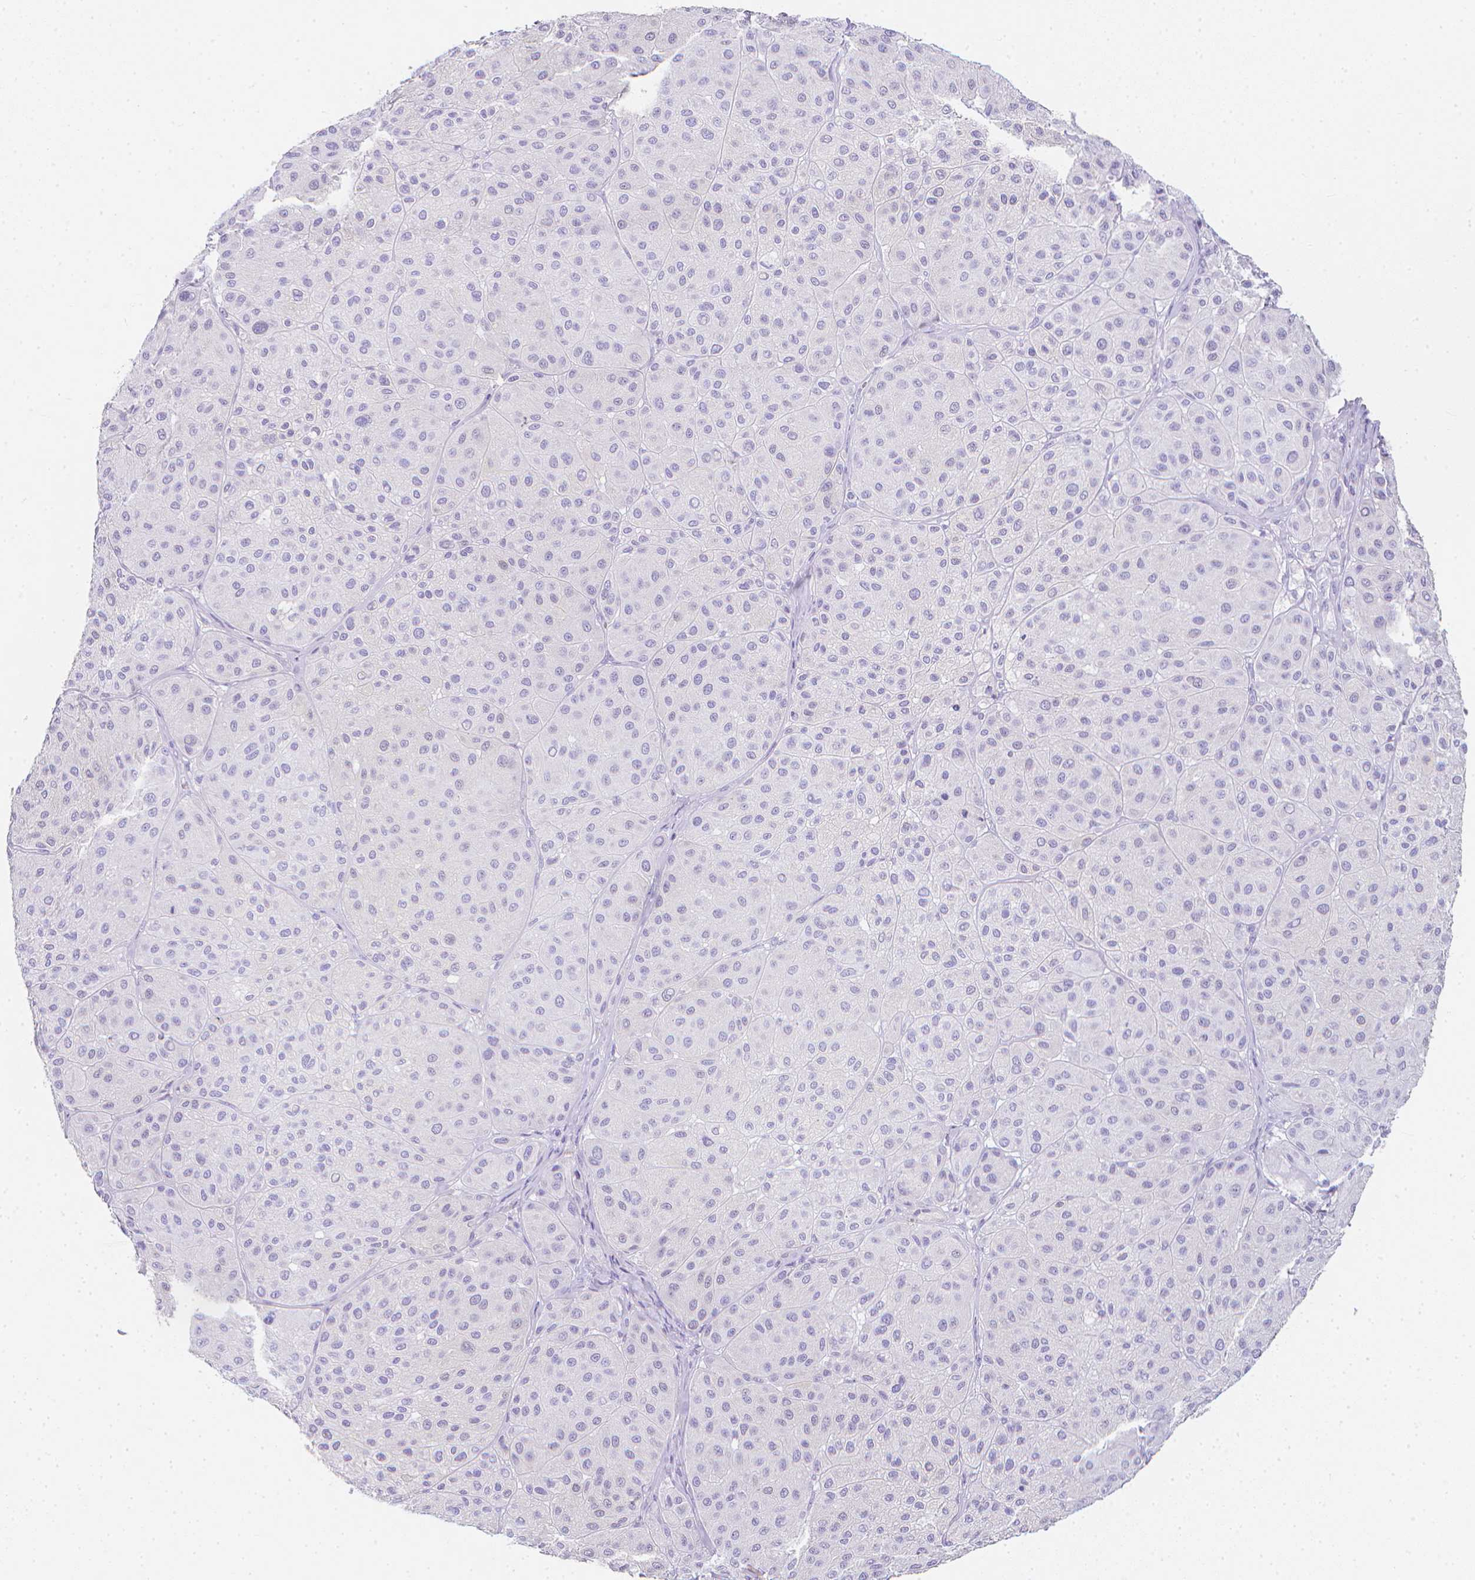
{"staining": {"intensity": "negative", "quantity": "none", "location": "none"}, "tissue": "melanoma", "cell_type": "Tumor cells", "image_type": "cancer", "snomed": [{"axis": "morphology", "description": "Malignant melanoma, Metastatic site"}, {"axis": "topography", "description": "Smooth muscle"}], "caption": "Melanoma was stained to show a protein in brown. There is no significant staining in tumor cells.", "gene": "LGALS4", "patient": {"sex": "male", "age": 41}}